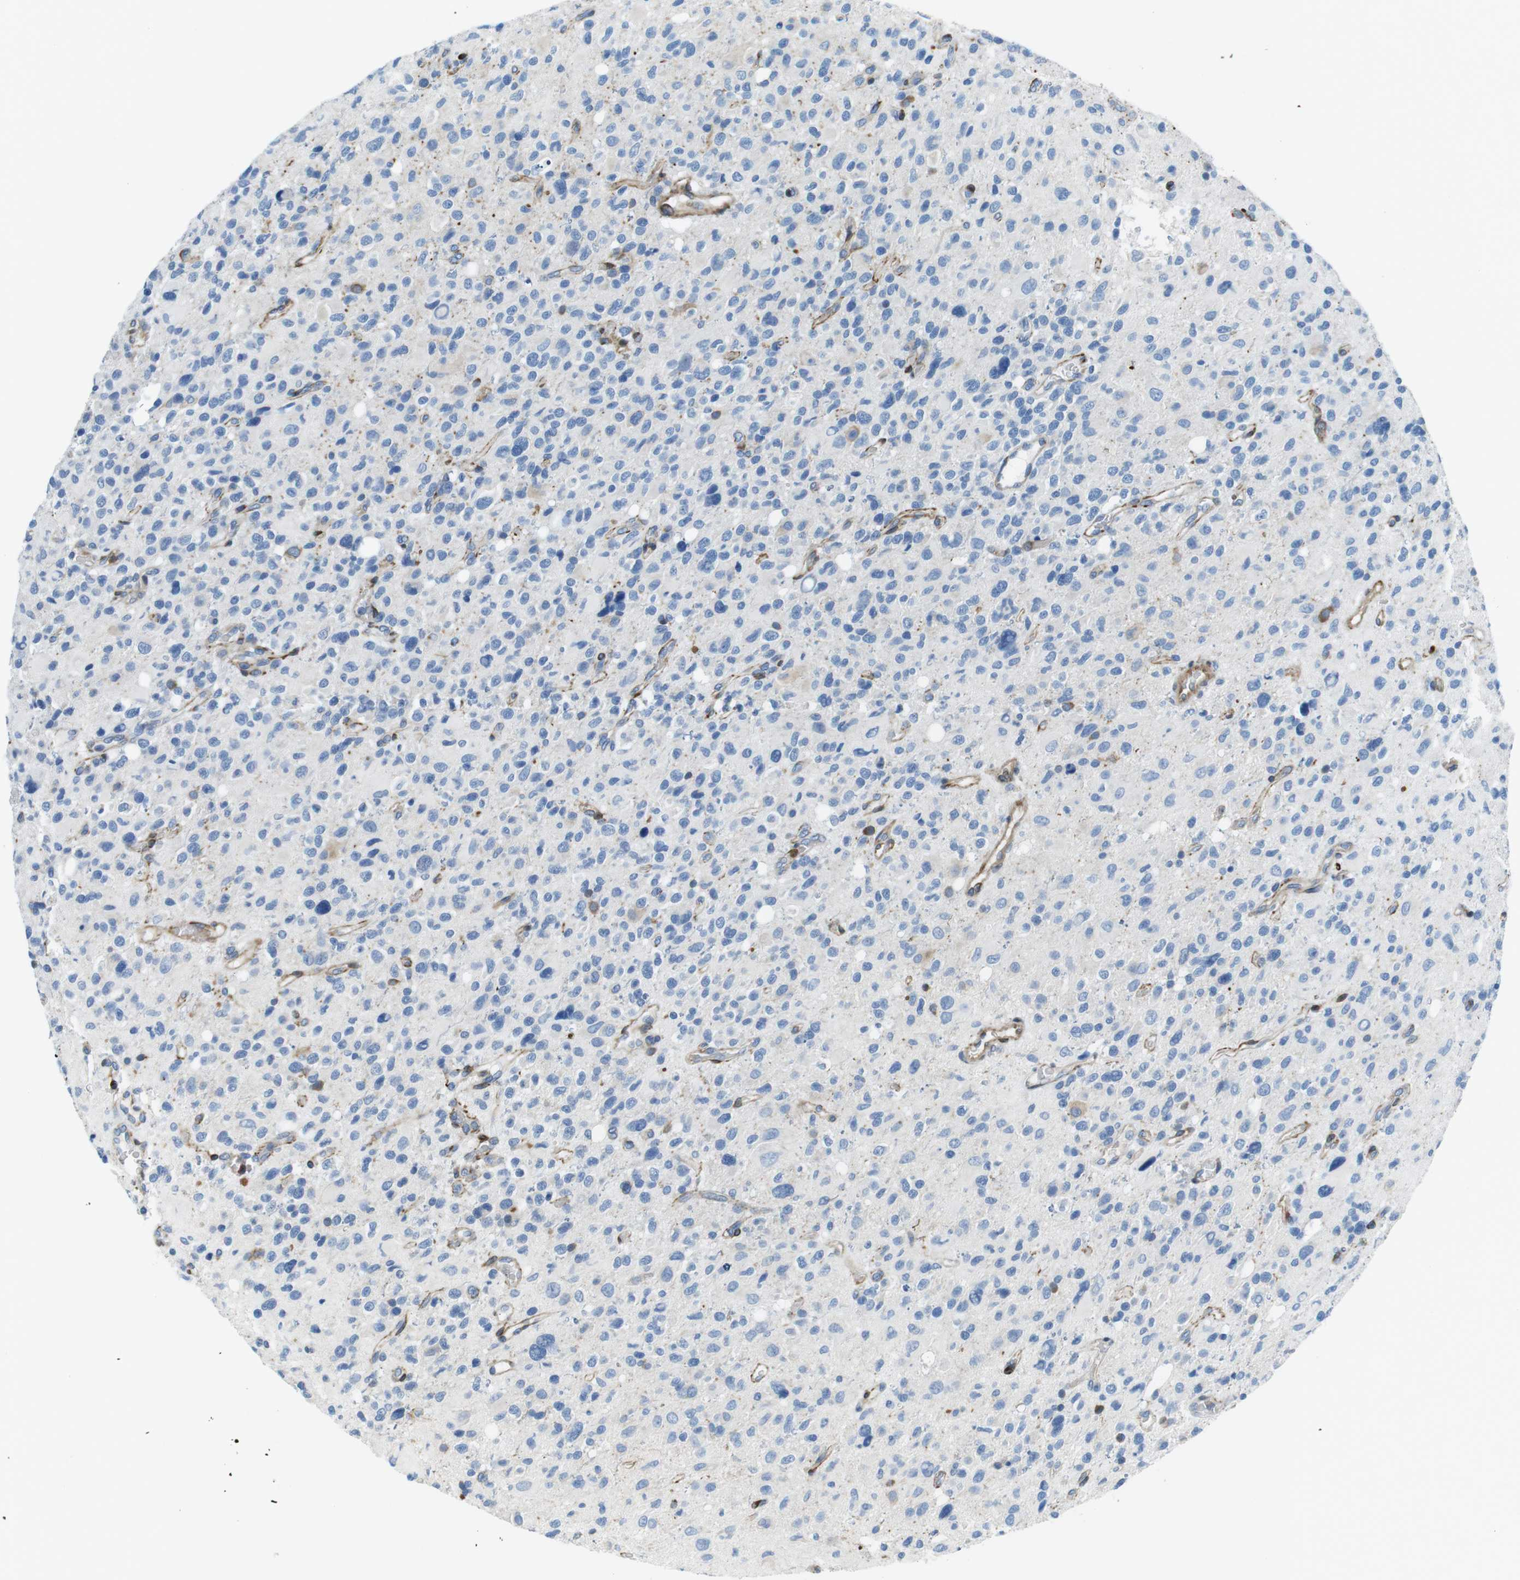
{"staining": {"intensity": "negative", "quantity": "none", "location": "none"}, "tissue": "glioma", "cell_type": "Tumor cells", "image_type": "cancer", "snomed": [{"axis": "morphology", "description": "Glioma, malignant, High grade"}, {"axis": "topography", "description": "Brain"}], "caption": "DAB immunohistochemical staining of glioma displays no significant staining in tumor cells.", "gene": "EMP2", "patient": {"sex": "male", "age": 48}}